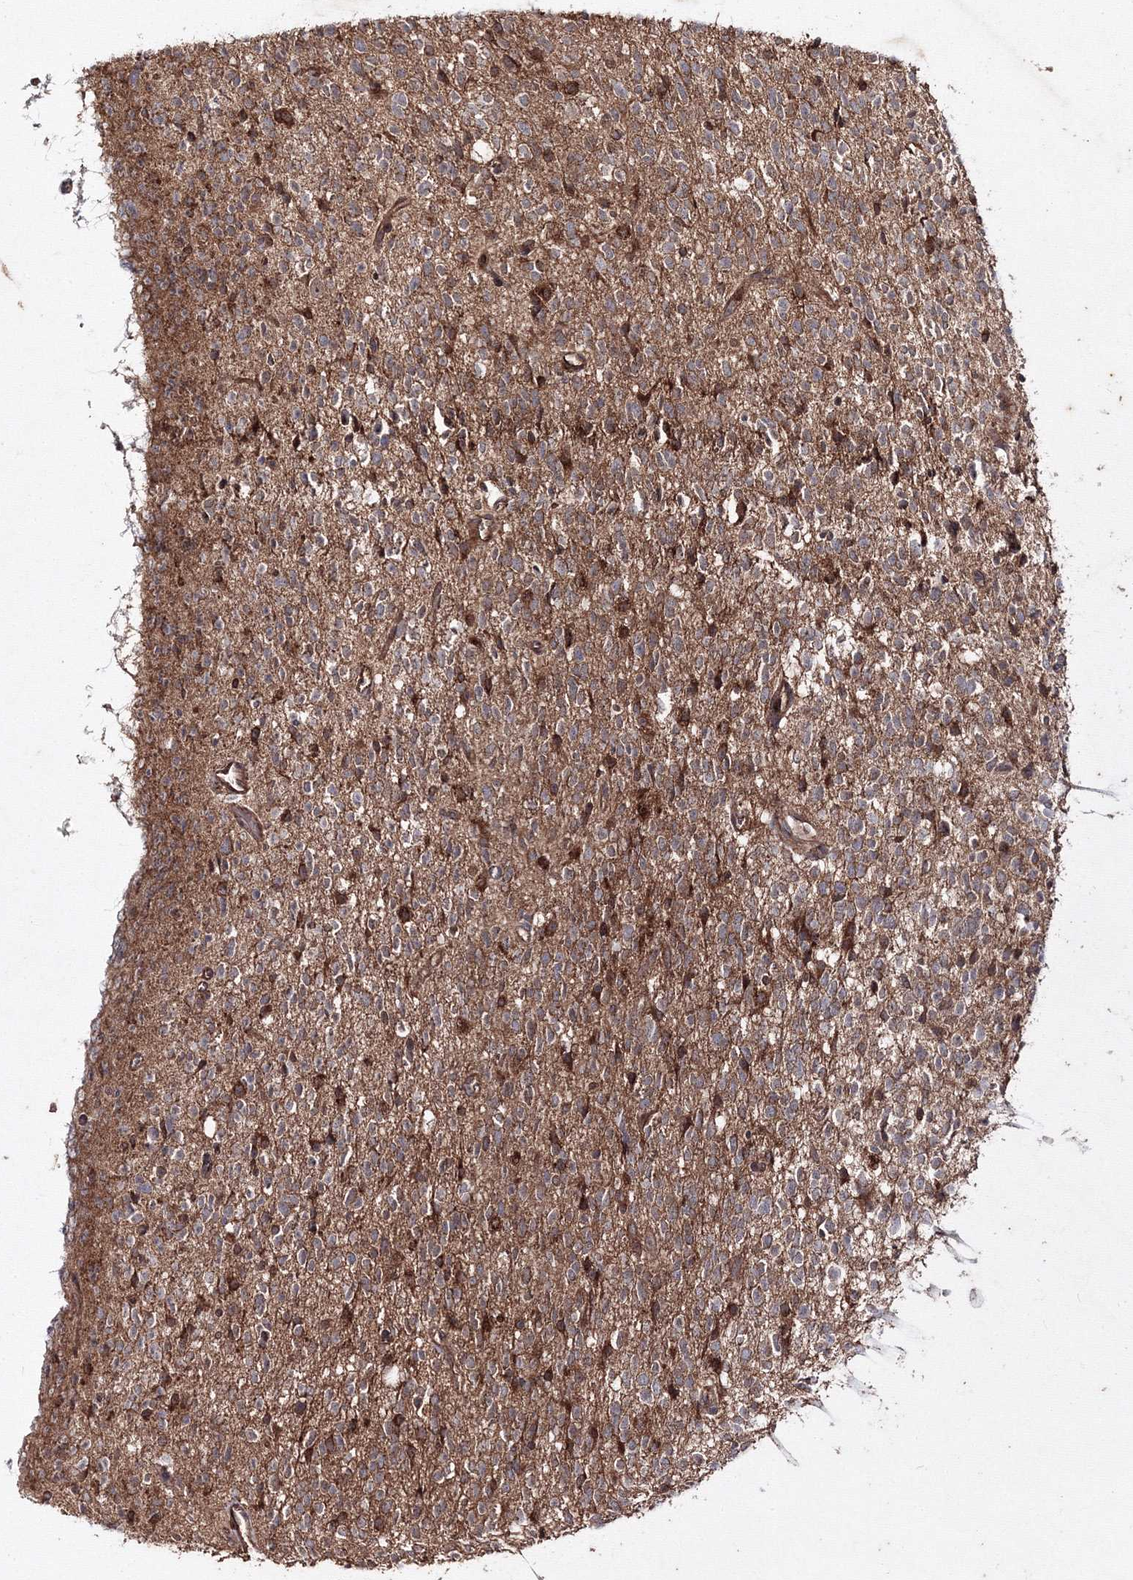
{"staining": {"intensity": "moderate", "quantity": "25%-75%", "location": "cytoplasmic/membranous"}, "tissue": "glioma", "cell_type": "Tumor cells", "image_type": "cancer", "snomed": [{"axis": "morphology", "description": "Glioma, malignant, High grade"}, {"axis": "topography", "description": "Brain"}], "caption": "Glioma stained with DAB (3,3'-diaminobenzidine) immunohistochemistry exhibits medium levels of moderate cytoplasmic/membranous staining in approximately 25%-75% of tumor cells.", "gene": "DDO", "patient": {"sex": "male", "age": 34}}